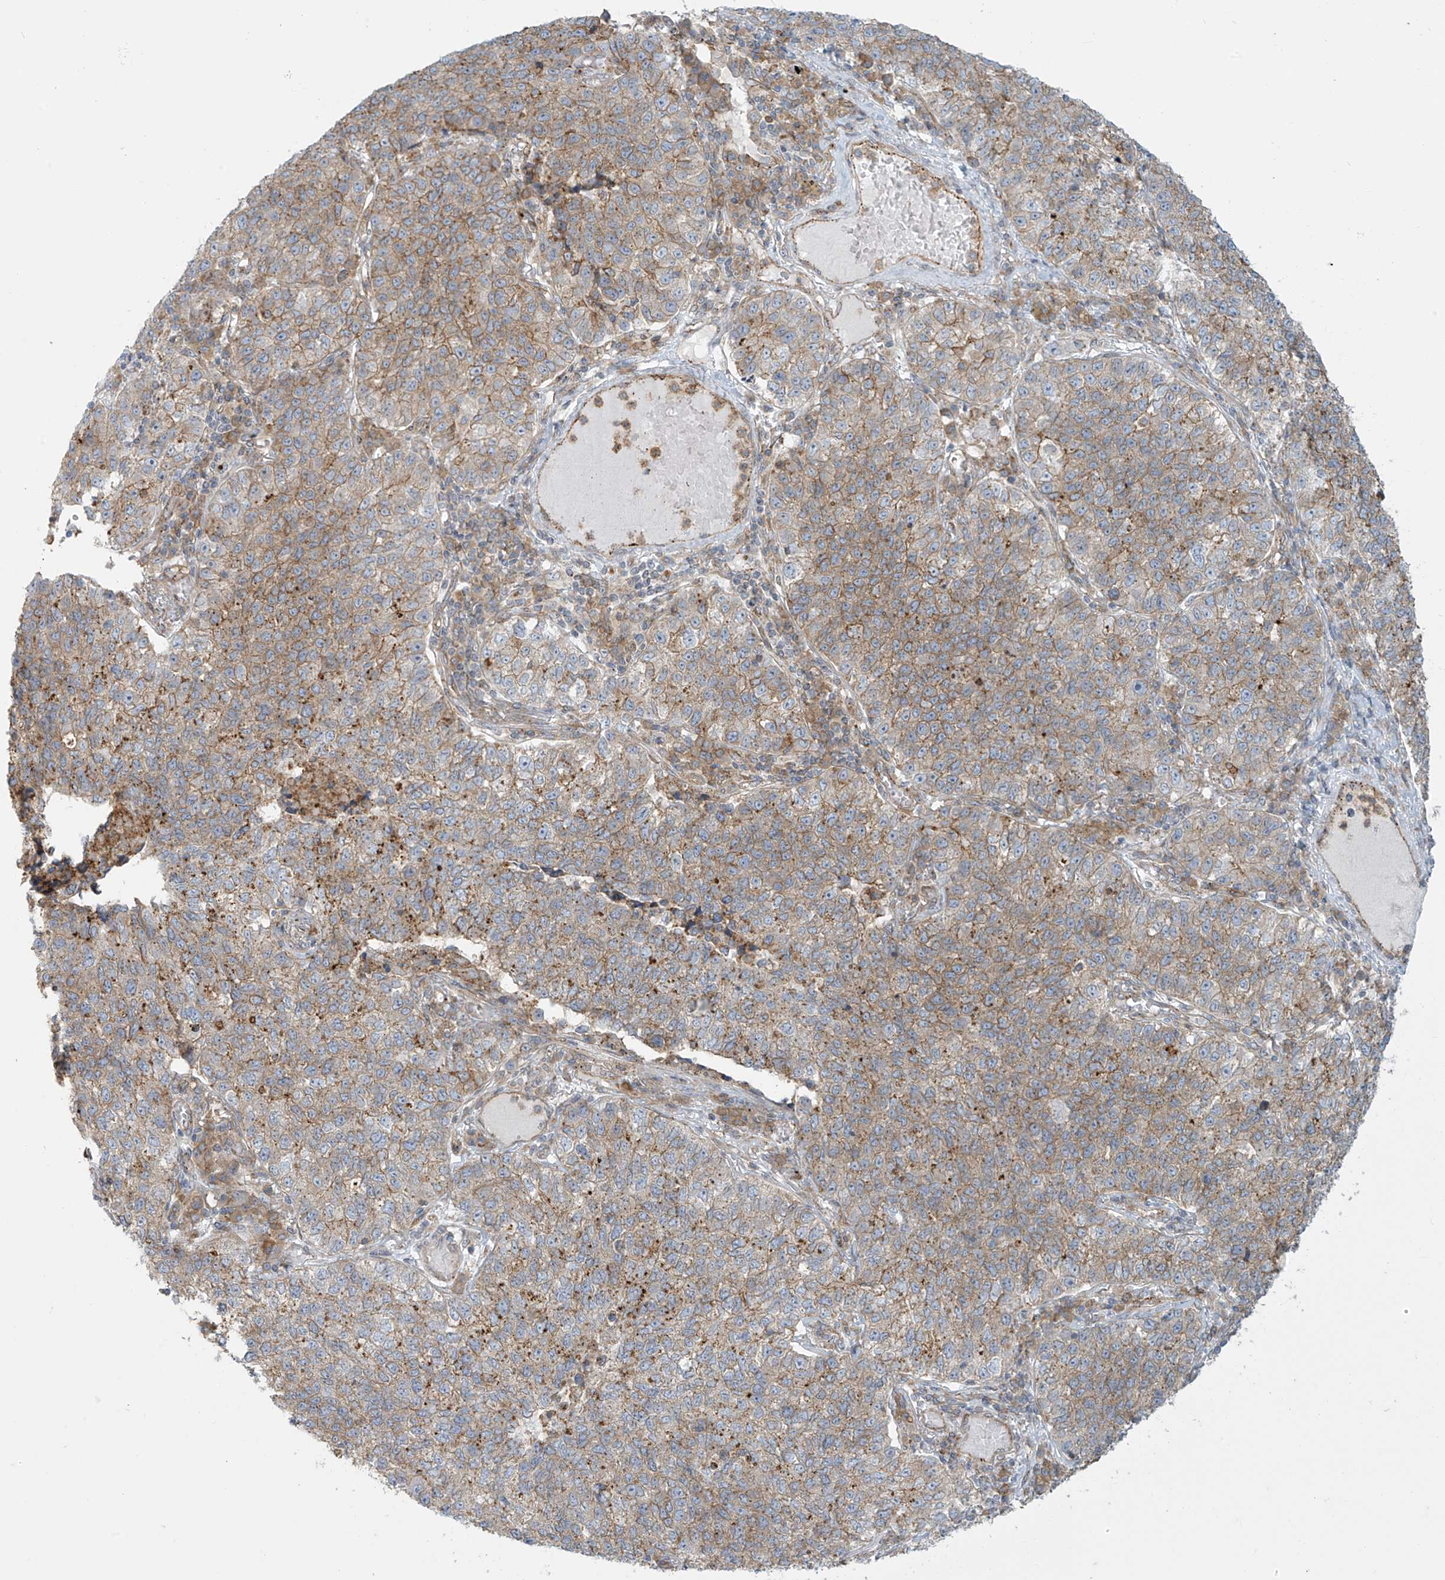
{"staining": {"intensity": "weak", "quantity": ">75%", "location": "cytoplasmic/membranous"}, "tissue": "lung cancer", "cell_type": "Tumor cells", "image_type": "cancer", "snomed": [{"axis": "morphology", "description": "Adenocarcinoma, NOS"}, {"axis": "topography", "description": "Lung"}], "caption": "Tumor cells exhibit weak cytoplasmic/membranous positivity in about >75% of cells in lung cancer. The staining was performed using DAB (3,3'-diaminobenzidine), with brown indicating positive protein expression. Nuclei are stained blue with hematoxylin.", "gene": "LZTS3", "patient": {"sex": "male", "age": 49}}